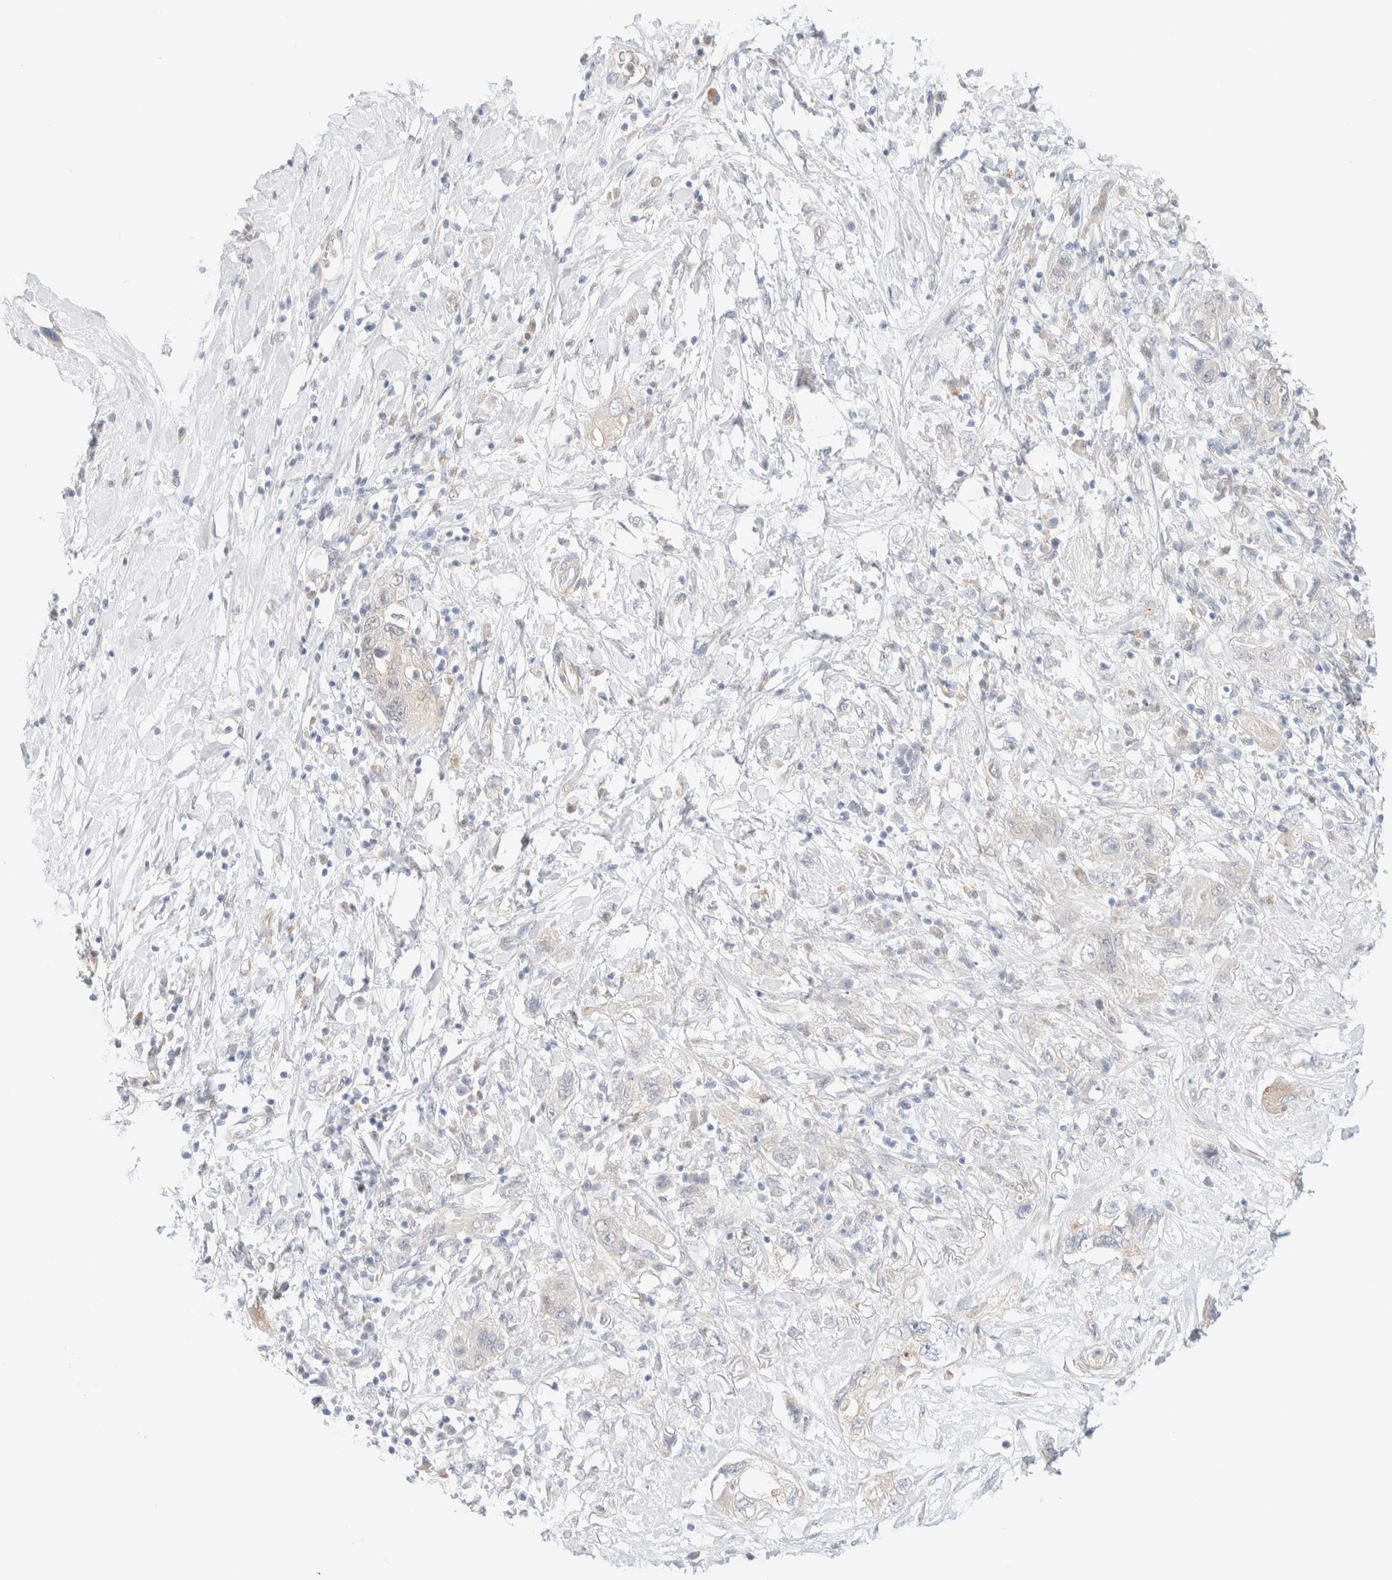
{"staining": {"intensity": "weak", "quantity": "<25%", "location": "cytoplasmic/membranous"}, "tissue": "pancreatic cancer", "cell_type": "Tumor cells", "image_type": "cancer", "snomed": [{"axis": "morphology", "description": "Adenocarcinoma, NOS"}, {"axis": "topography", "description": "Pancreas"}], "caption": "Tumor cells are negative for brown protein staining in pancreatic cancer.", "gene": "UNC13B", "patient": {"sex": "female", "age": 73}}